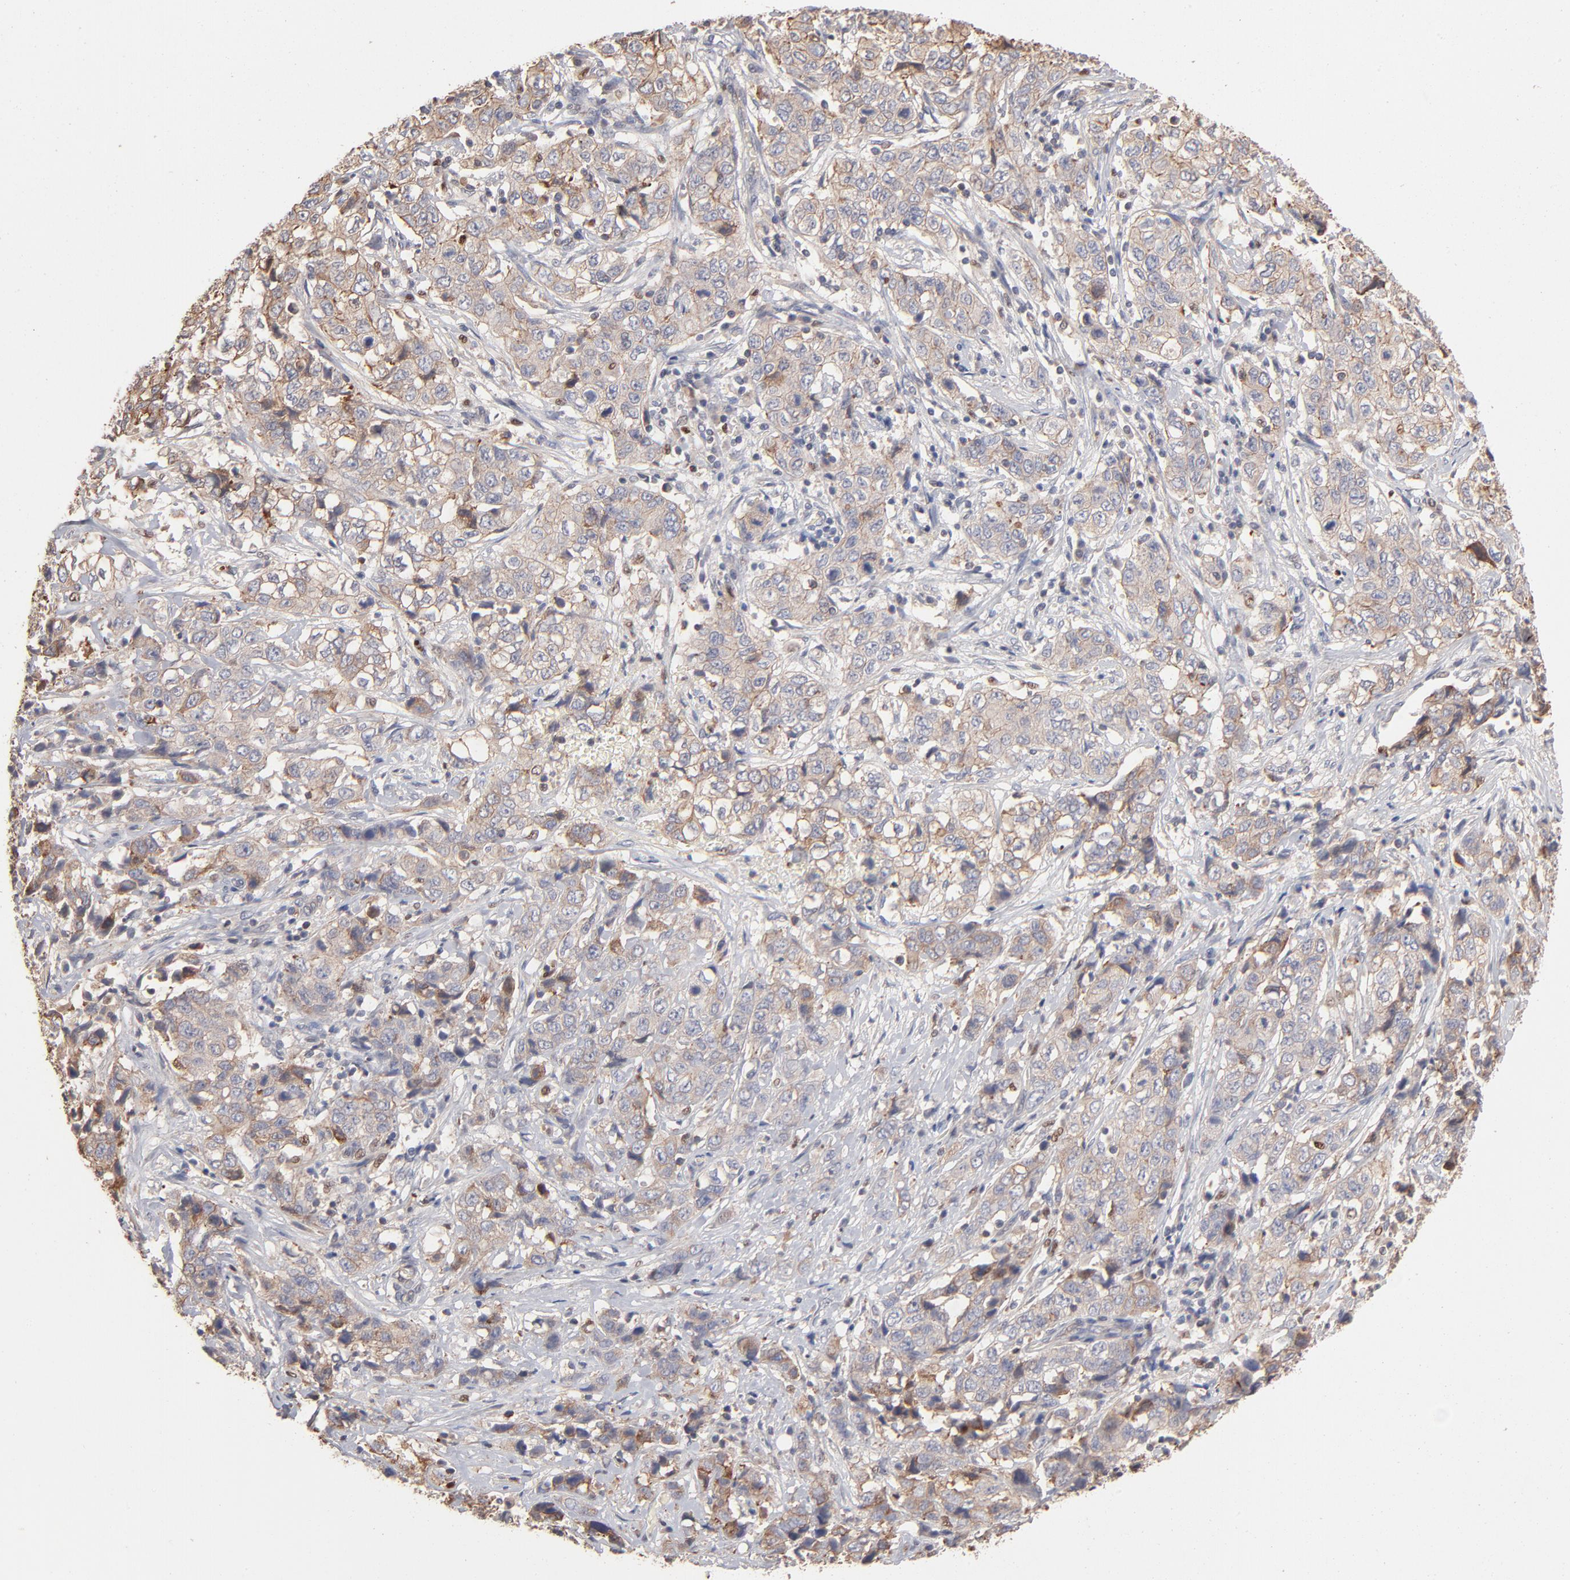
{"staining": {"intensity": "weak", "quantity": "<25%", "location": "cytoplasmic/membranous"}, "tissue": "stomach cancer", "cell_type": "Tumor cells", "image_type": "cancer", "snomed": [{"axis": "morphology", "description": "Adenocarcinoma, NOS"}, {"axis": "topography", "description": "Stomach"}], "caption": "Photomicrograph shows no significant protein expression in tumor cells of stomach cancer.", "gene": "ARHGEF6", "patient": {"sex": "male", "age": 48}}